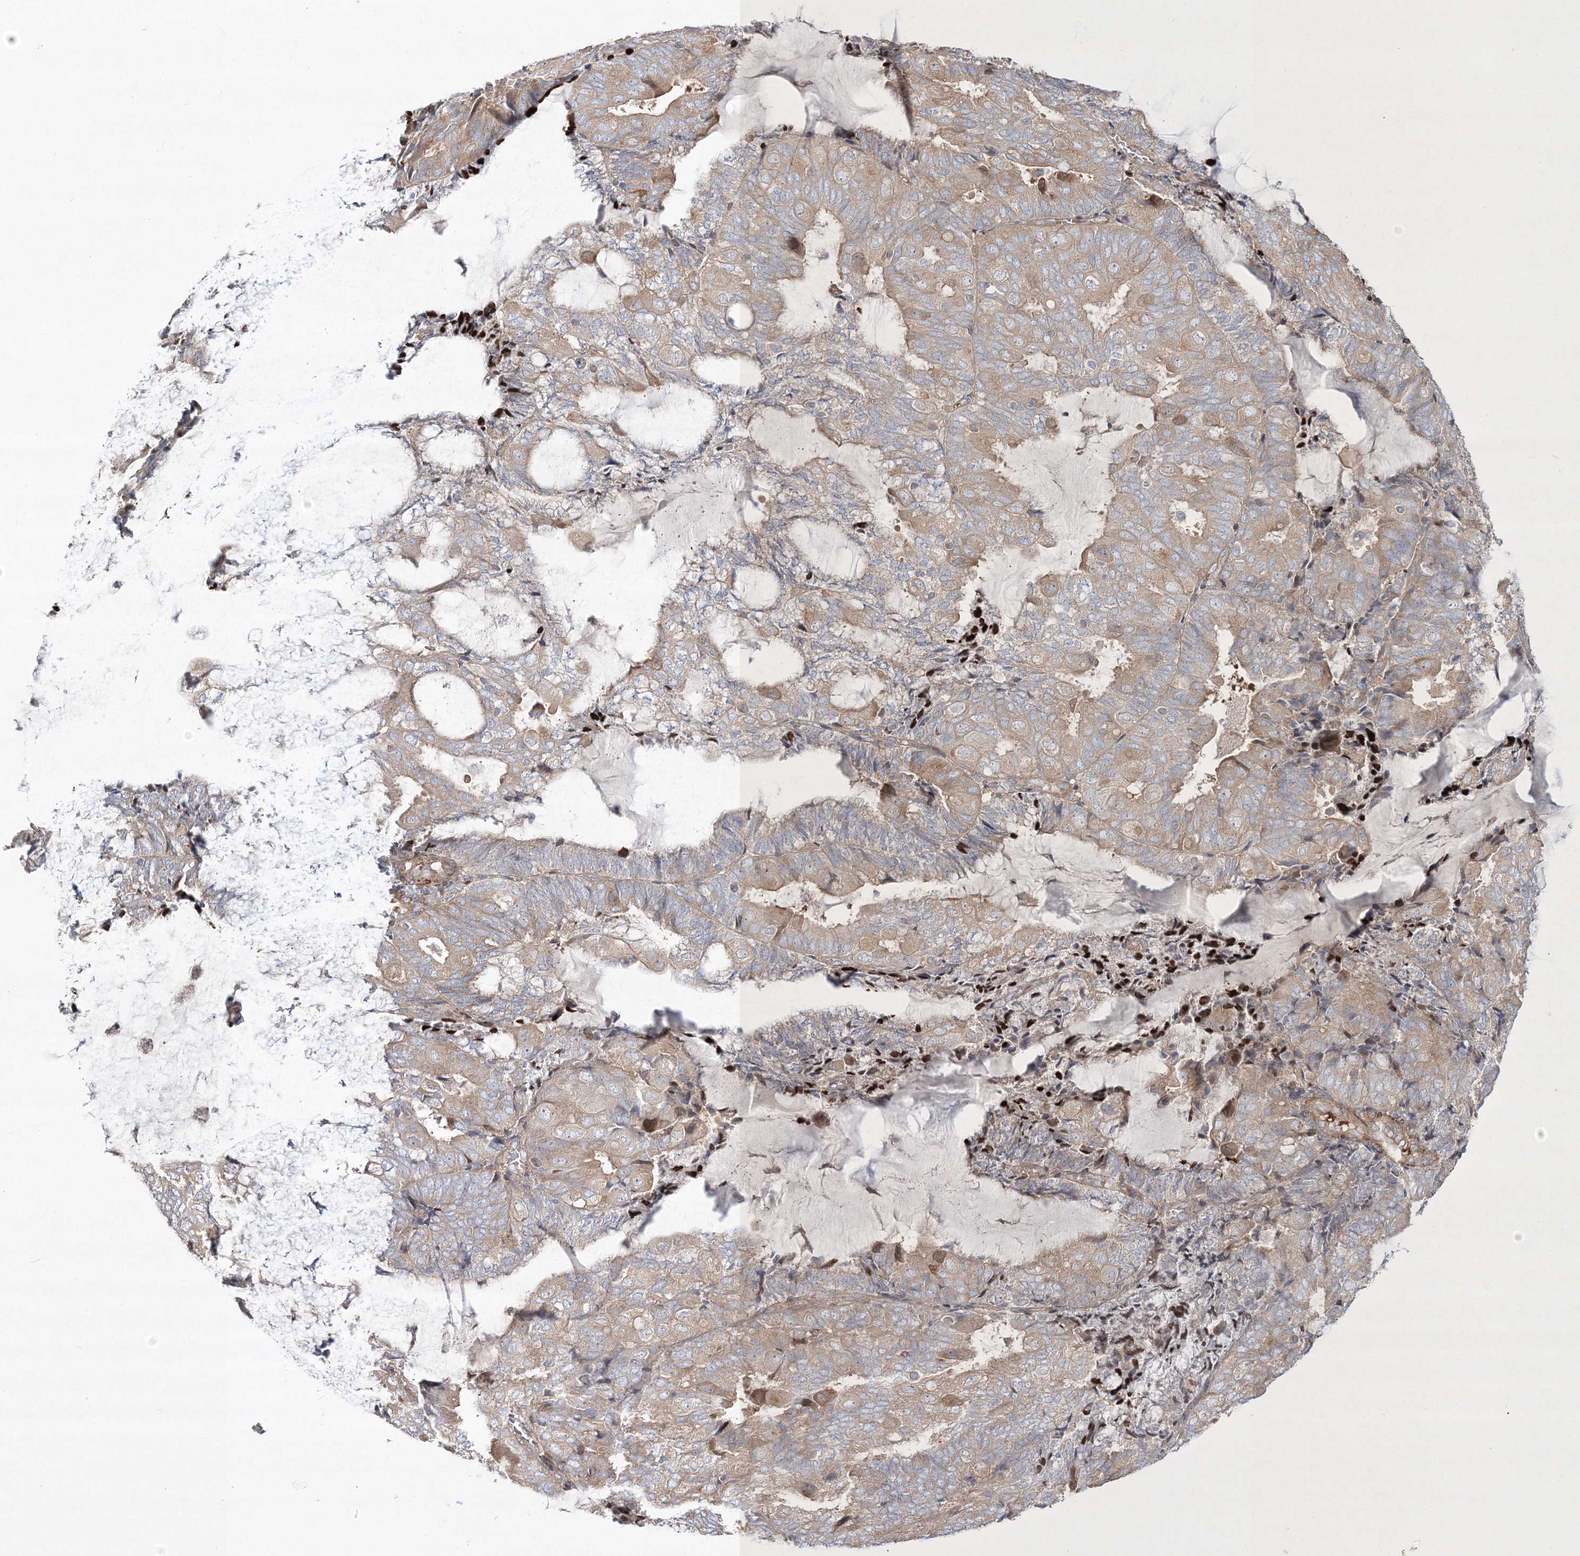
{"staining": {"intensity": "weak", "quantity": ">75%", "location": "cytoplasmic/membranous"}, "tissue": "endometrial cancer", "cell_type": "Tumor cells", "image_type": "cancer", "snomed": [{"axis": "morphology", "description": "Adenocarcinoma, NOS"}, {"axis": "topography", "description": "Endometrium"}], "caption": "Adenocarcinoma (endometrial) stained with immunohistochemistry shows weak cytoplasmic/membranous expression in approximately >75% of tumor cells.", "gene": "ZSWIM6", "patient": {"sex": "female", "age": 81}}